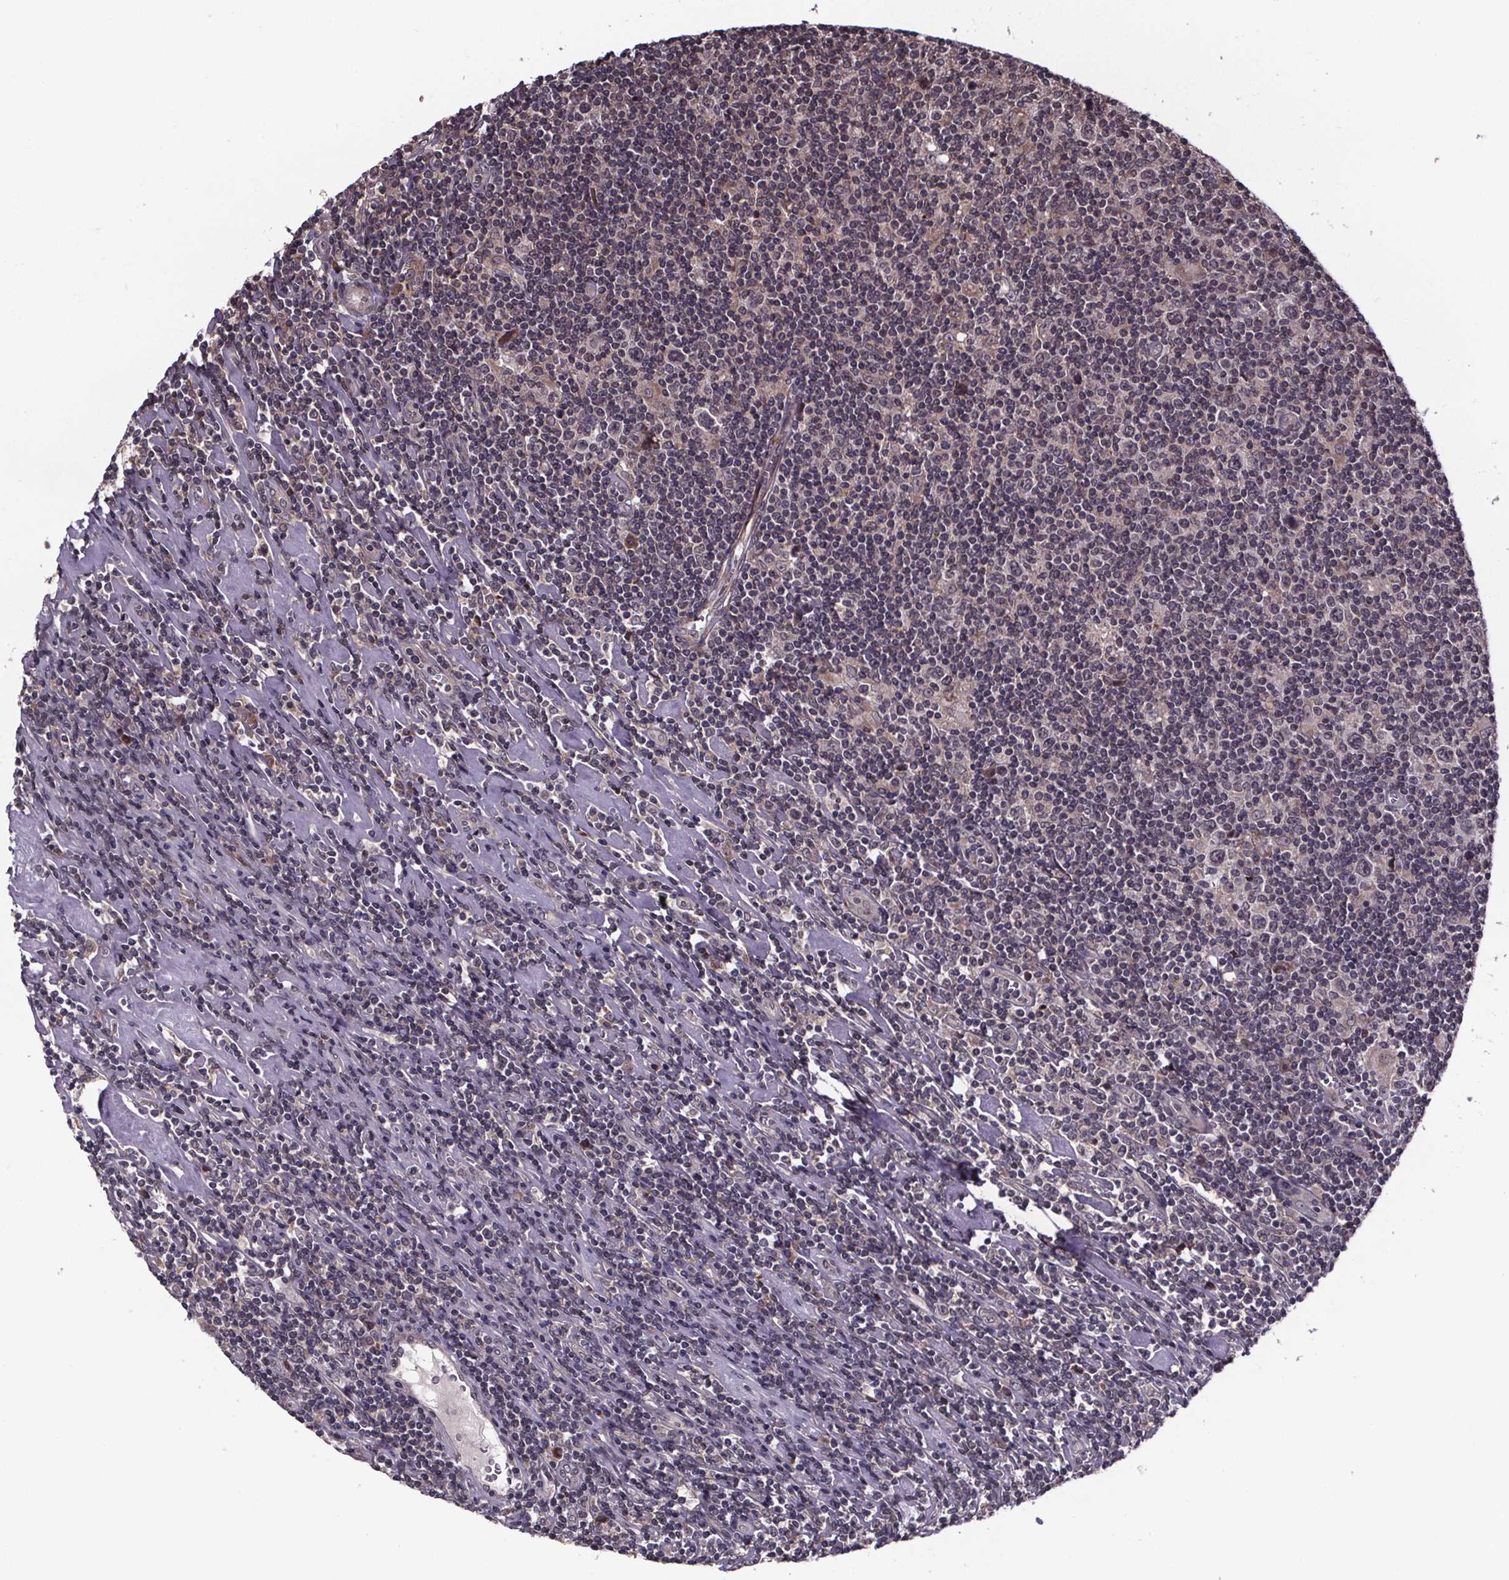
{"staining": {"intensity": "weak", "quantity": "25%-75%", "location": "cytoplasmic/membranous"}, "tissue": "lymphoma", "cell_type": "Tumor cells", "image_type": "cancer", "snomed": [{"axis": "morphology", "description": "Hodgkin's disease, NOS"}, {"axis": "topography", "description": "Lymph node"}], "caption": "Protein analysis of Hodgkin's disease tissue reveals weak cytoplasmic/membranous staining in about 25%-75% of tumor cells.", "gene": "SAT1", "patient": {"sex": "male", "age": 40}}